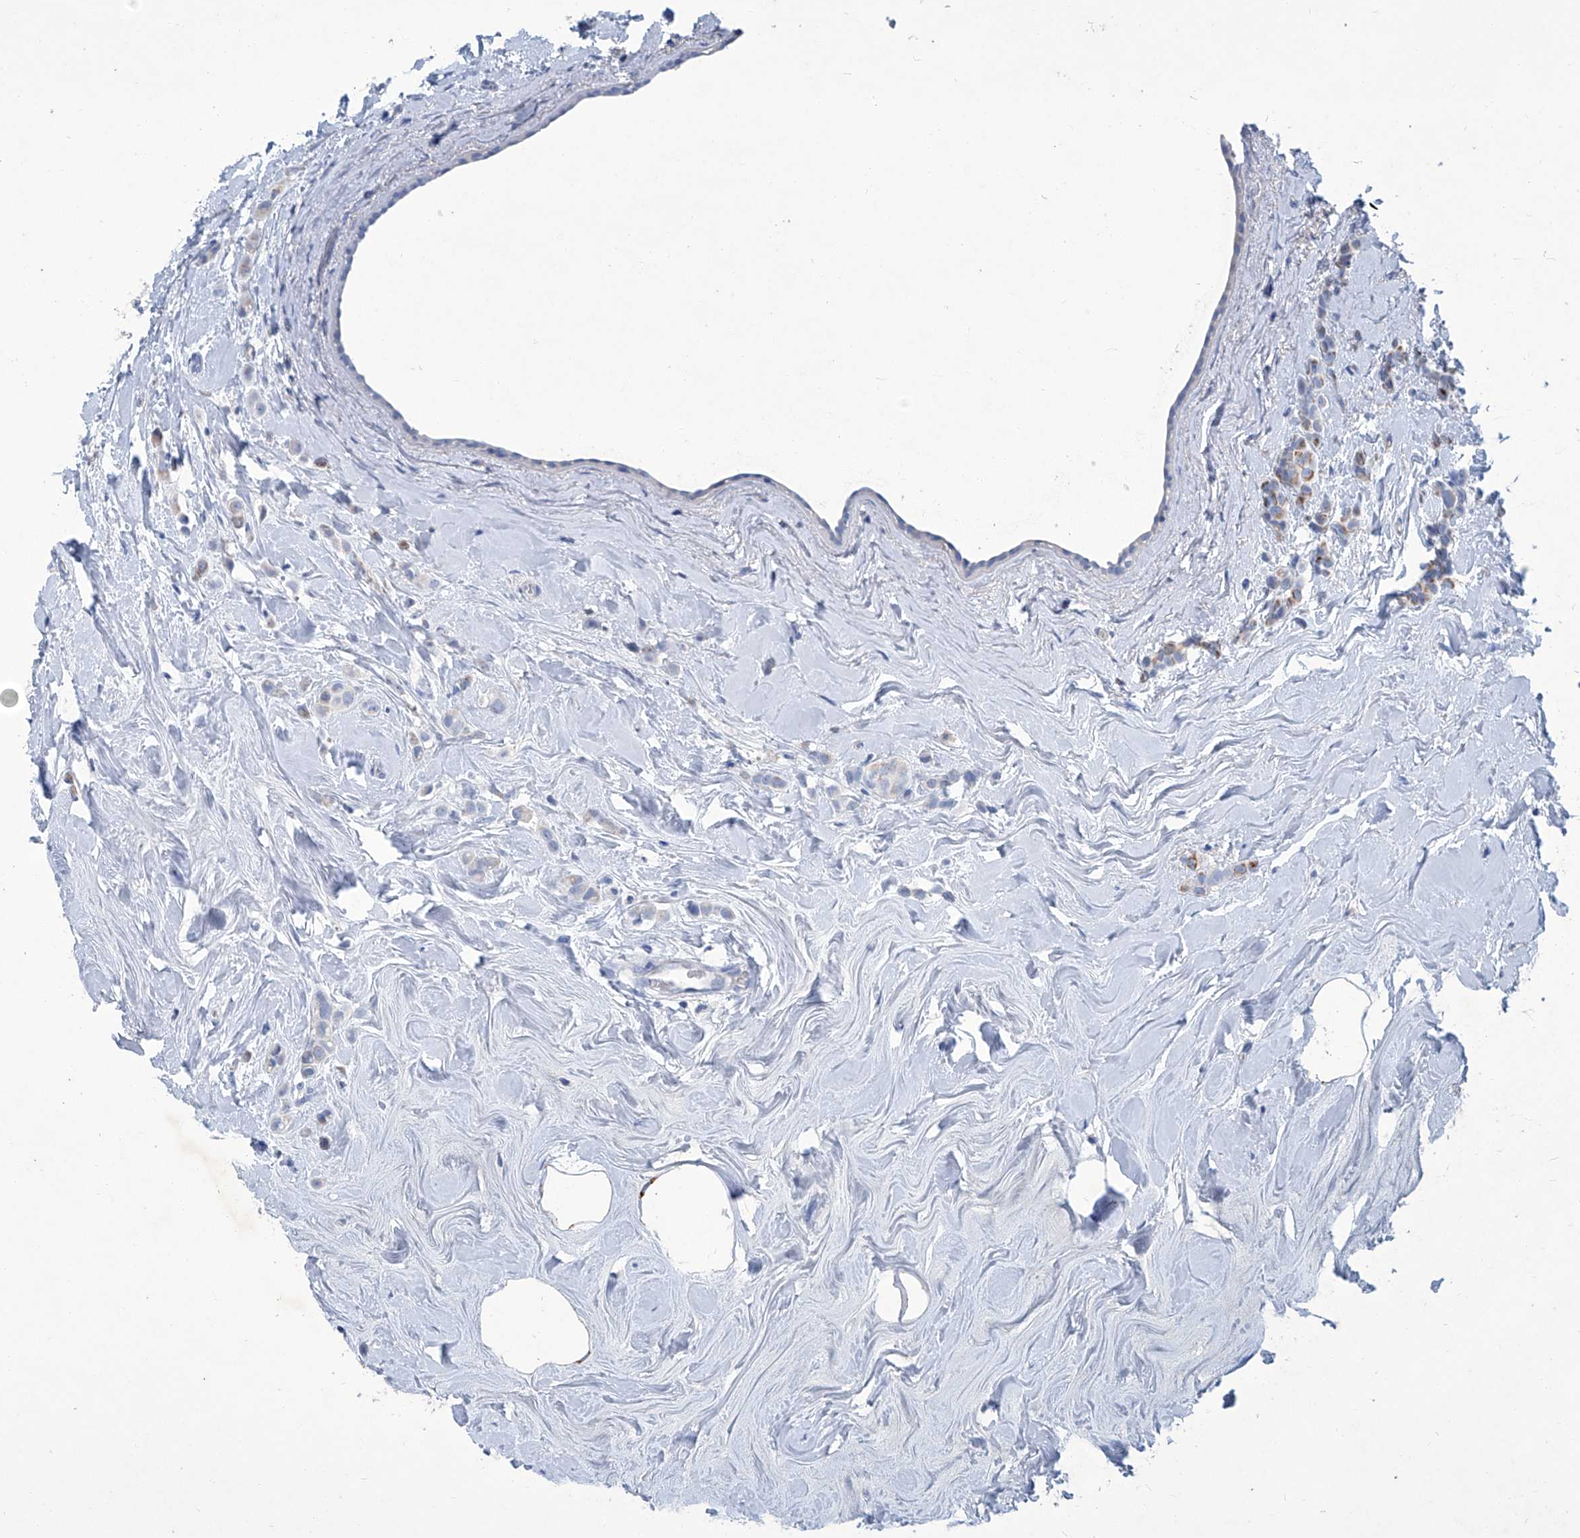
{"staining": {"intensity": "moderate", "quantity": "<25%", "location": "cytoplasmic/membranous"}, "tissue": "breast cancer", "cell_type": "Tumor cells", "image_type": "cancer", "snomed": [{"axis": "morphology", "description": "Lobular carcinoma"}, {"axis": "topography", "description": "Breast"}], "caption": "The histopathology image displays a brown stain indicating the presence of a protein in the cytoplasmic/membranous of tumor cells in lobular carcinoma (breast). The staining was performed using DAB (3,3'-diaminobenzidine), with brown indicating positive protein expression. Nuclei are stained blue with hematoxylin.", "gene": "MTARC1", "patient": {"sex": "female", "age": 47}}